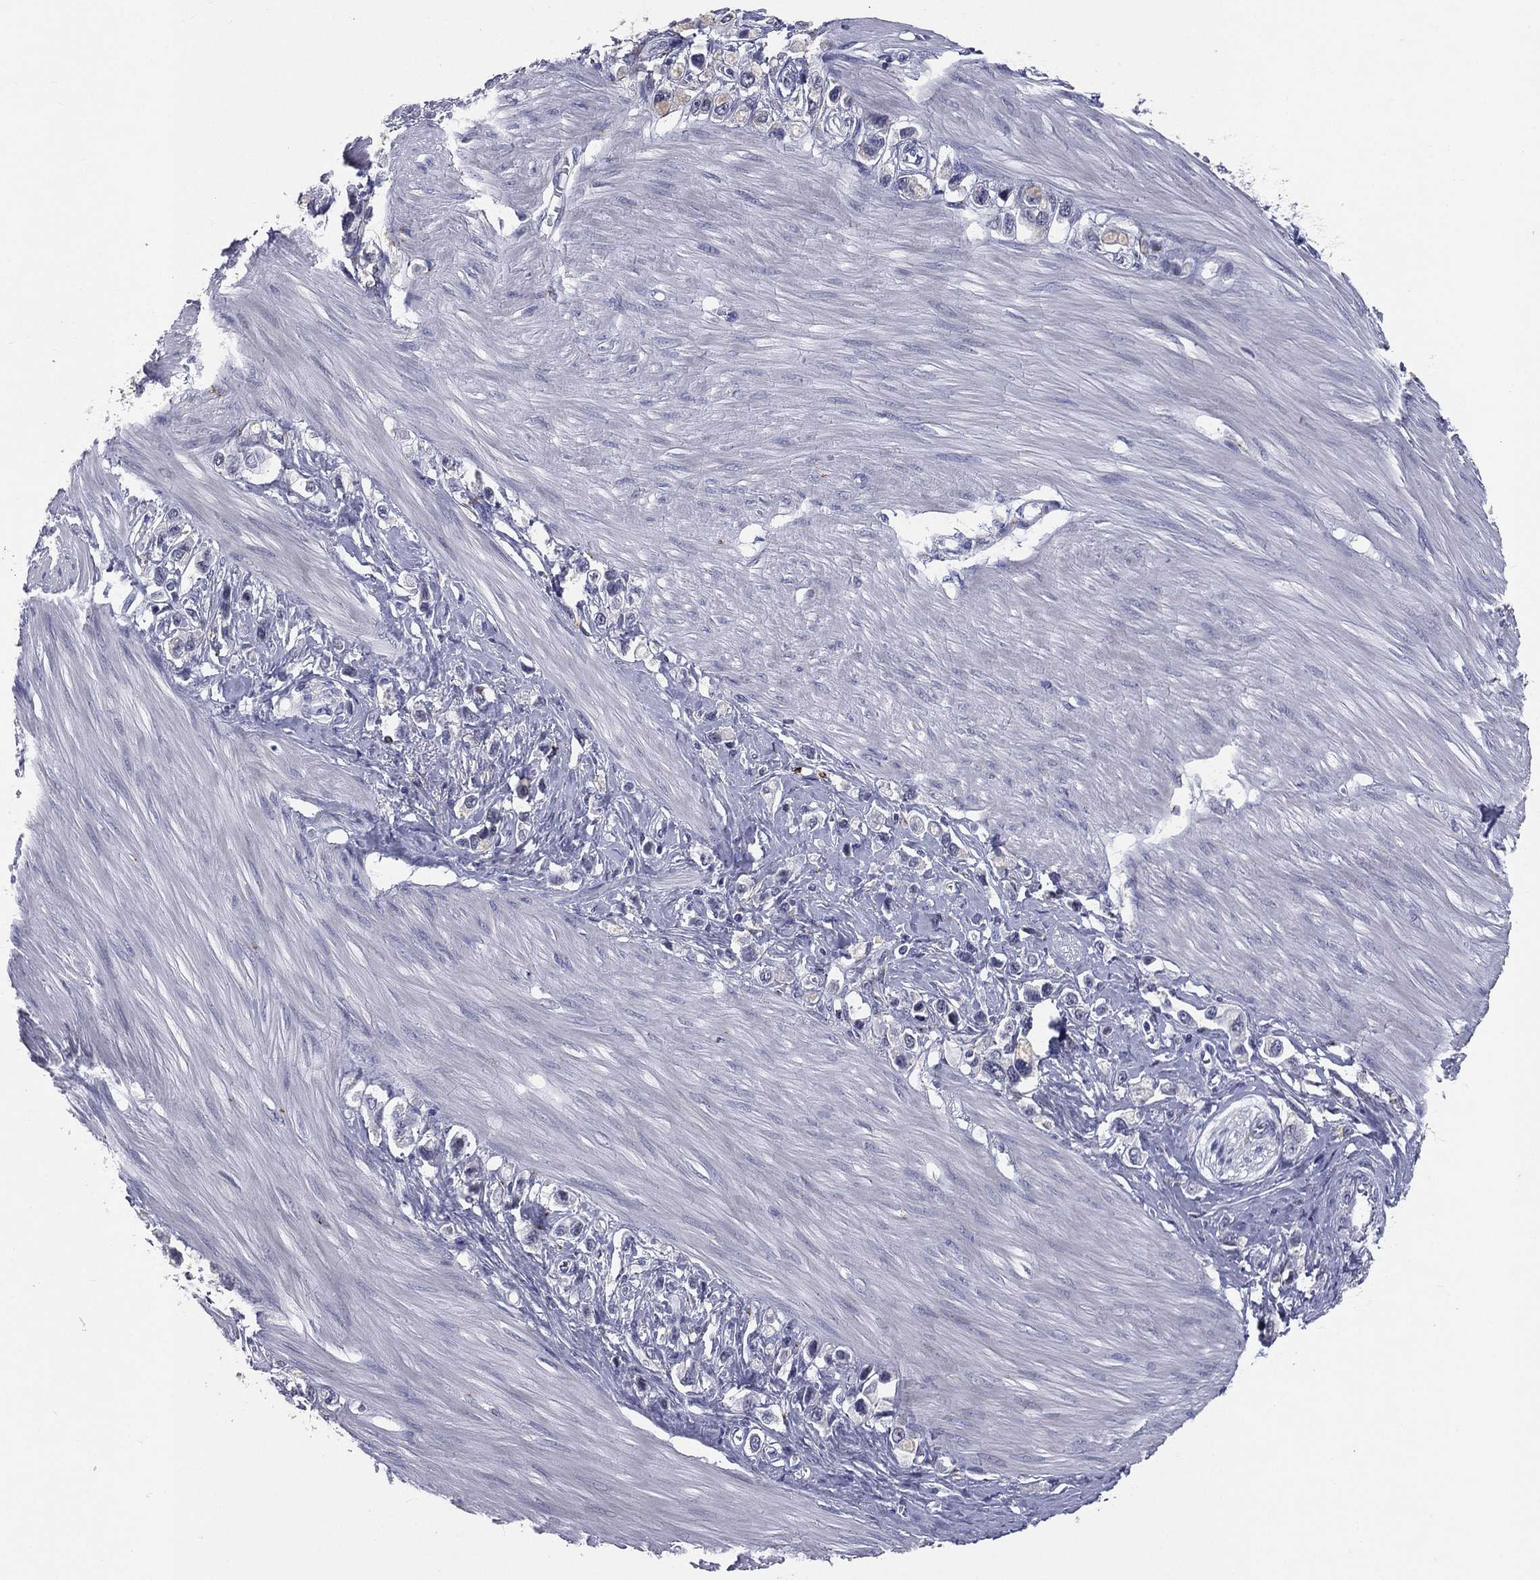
{"staining": {"intensity": "negative", "quantity": "none", "location": "none"}, "tissue": "stomach cancer", "cell_type": "Tumor cells", "image_type": "cancer", "snomed": [{"axis": "morphology", "description": "Normal tissue, NOS"}, {"axis": "morphology", "description": "Adenocarcinoma, NOS"}, {"axis": "morphology", "description": "Adenocarcinoma, High grade"}, {"axis": "topography", "description": "Stomach, upper"}, {"axis": "topography", "description": "Stomach"}], "caption": "The micrograph demonstrates no significant staining in tumor cells of stomach cancer (adenocarcinoma).", "gene": "HLA-DOA", "patient": {"sex": "female", "age": 65}}